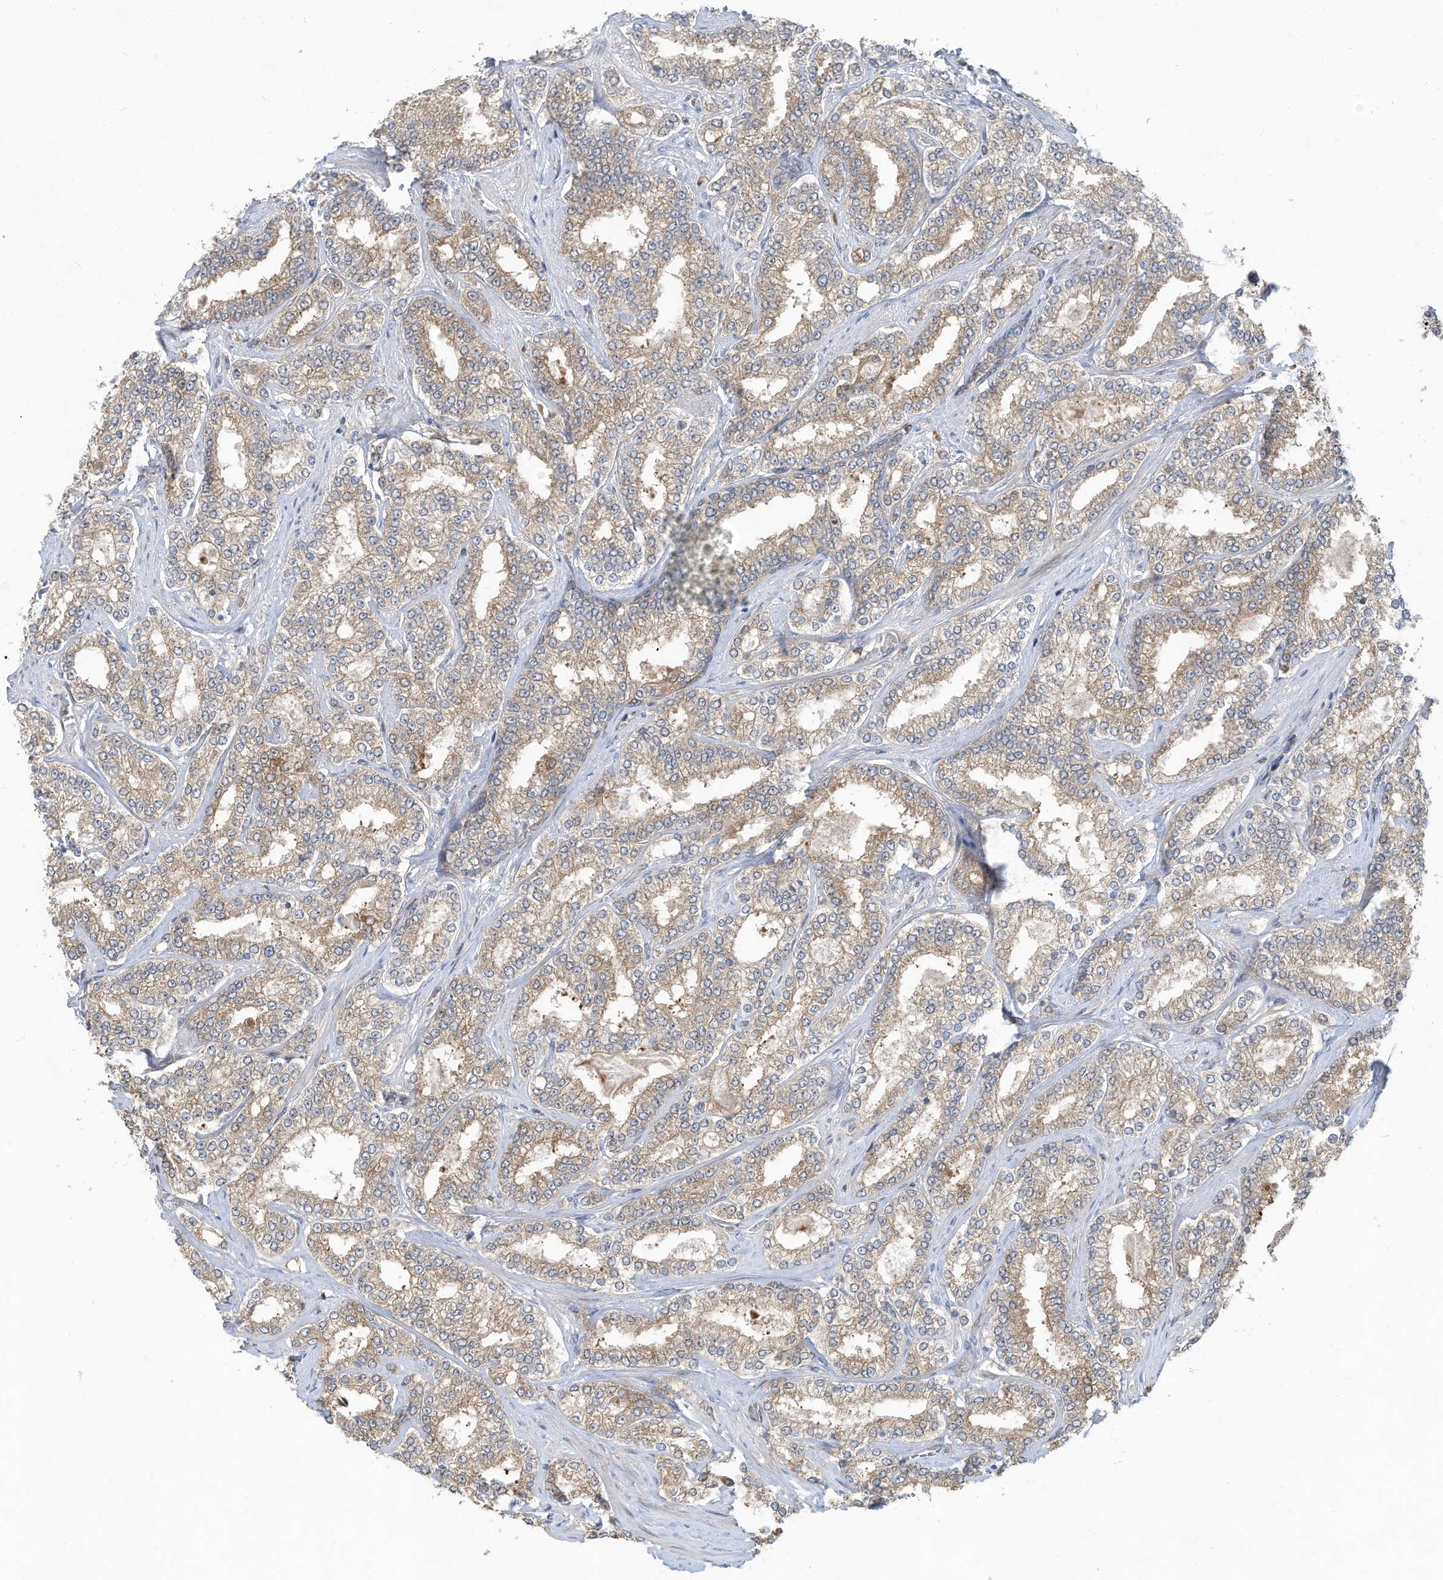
{"staining": {"intensity": "weak", "quantity": ">75%", "location": "cytoplasmic/membranous"}, "tissue": "prostate cancer", "cell_type": "Tumor cells", "image_type": "cancer", "snomed": [{"axis": "morphology", "description": "Normal tissue, NOS"}, {"axis": "morphology", "description": "Adenocarcinoma, High grade"}, {"axis": "topography", "description": "Prostate"}], "caption": "This micrograph displays prostate high-grade adenocarcinoma stained with IHC to label a protein in brown. The cytoplasmic/membranous of tumor cells show weak positivity for the protein. Nuclei are counter-stained blue.", "gene": "USE1", "patient": {"sex": "male", "age": 83}}